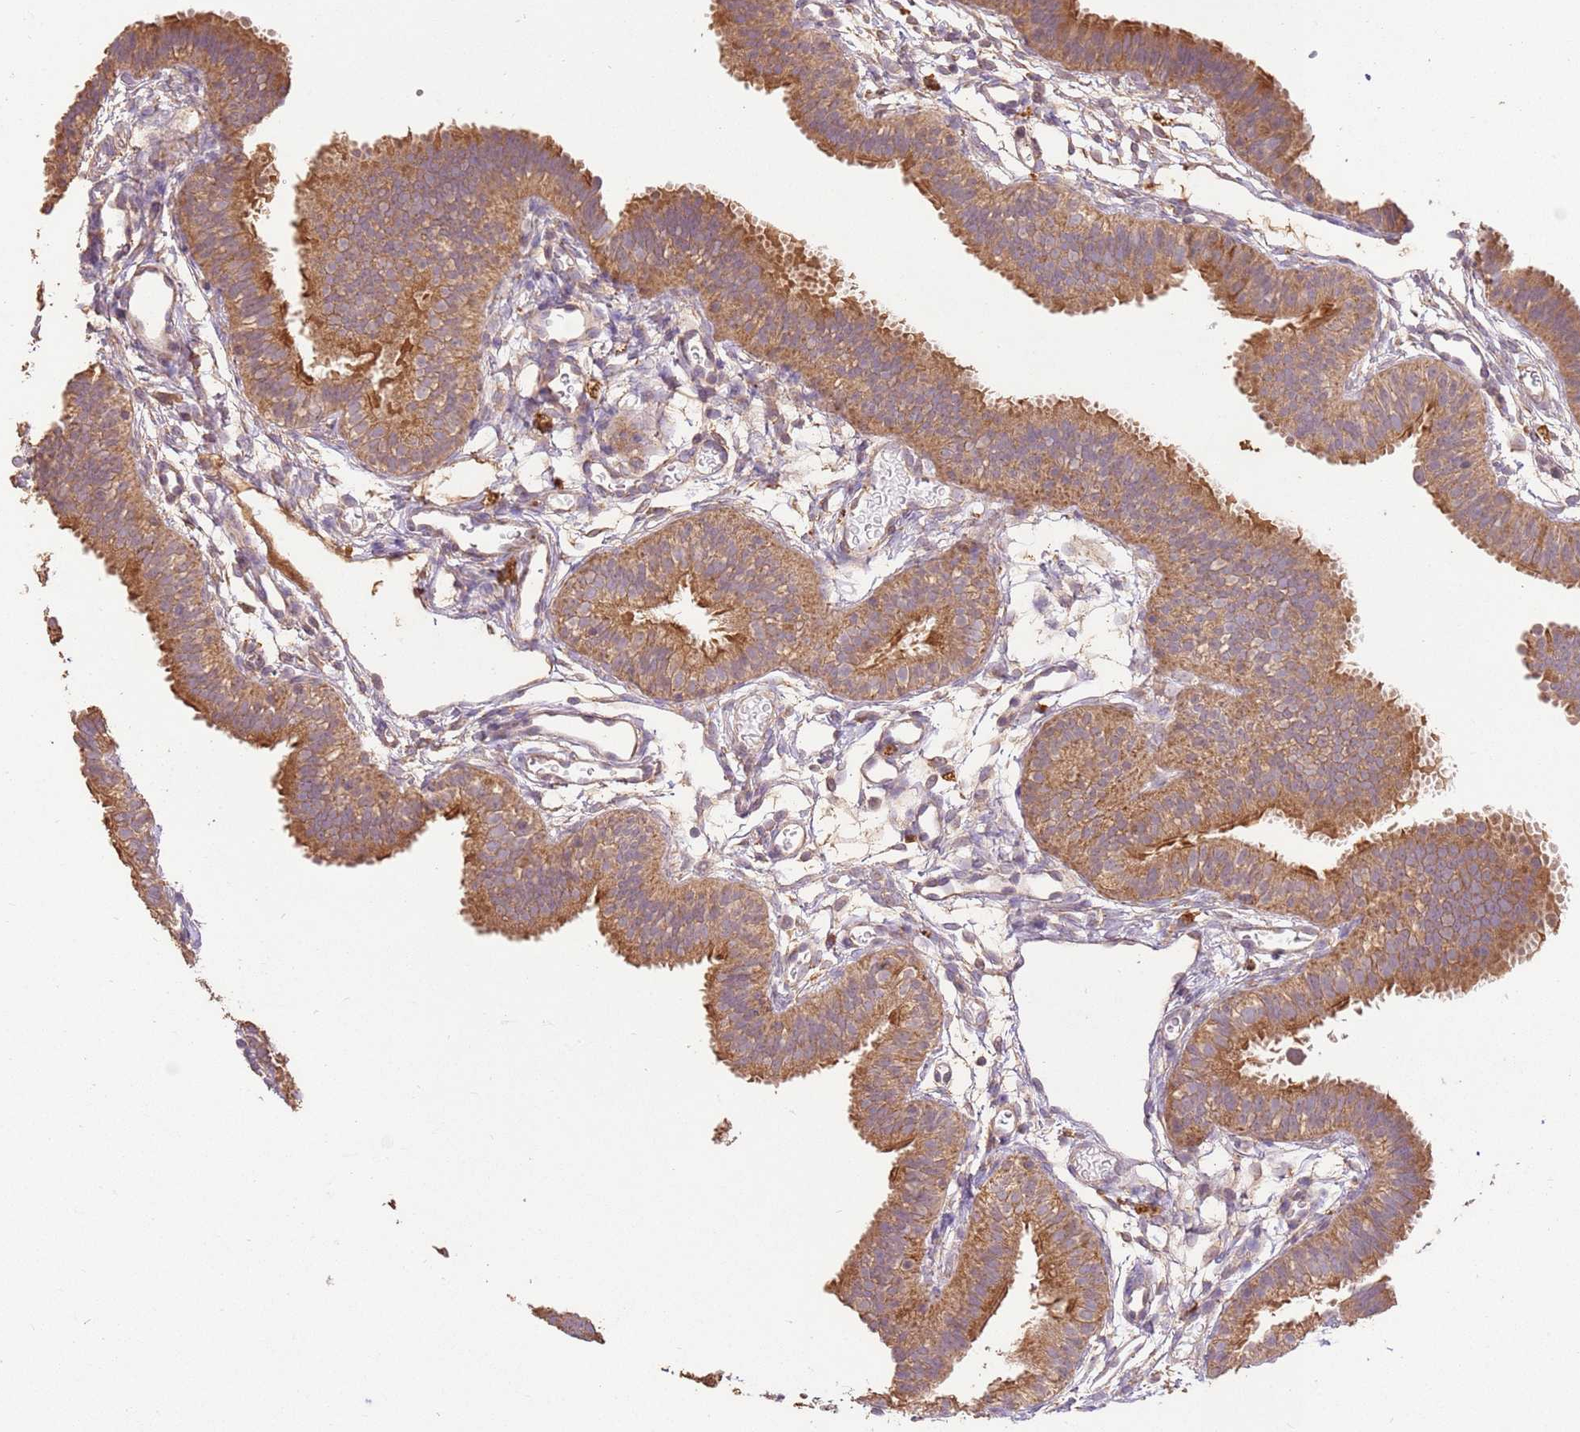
{"staining": {"intensity": "moderate", "quantity": ">75%", "location": "cytoplasmic/membranous"}, "tissue": "fallopian tube", "cell_type": "Glandular cells", "image_type": "normal", "snomed": [{"axis": "morphology", "description": "Normal tissue, NOS"}, {"axis": "topography", "description": "Fallopian tube"}], "caption": "Immunohistochemistry (IHC) photomicrograph of normal fallopian tube stained for a protein (brown), which exhibits medium levels of moderate cytoplasmic/membranous positivity in approximately >75% of glandular cells.", "gene": "LRRC28", "patient": {"sex": "female", "age": 35}}